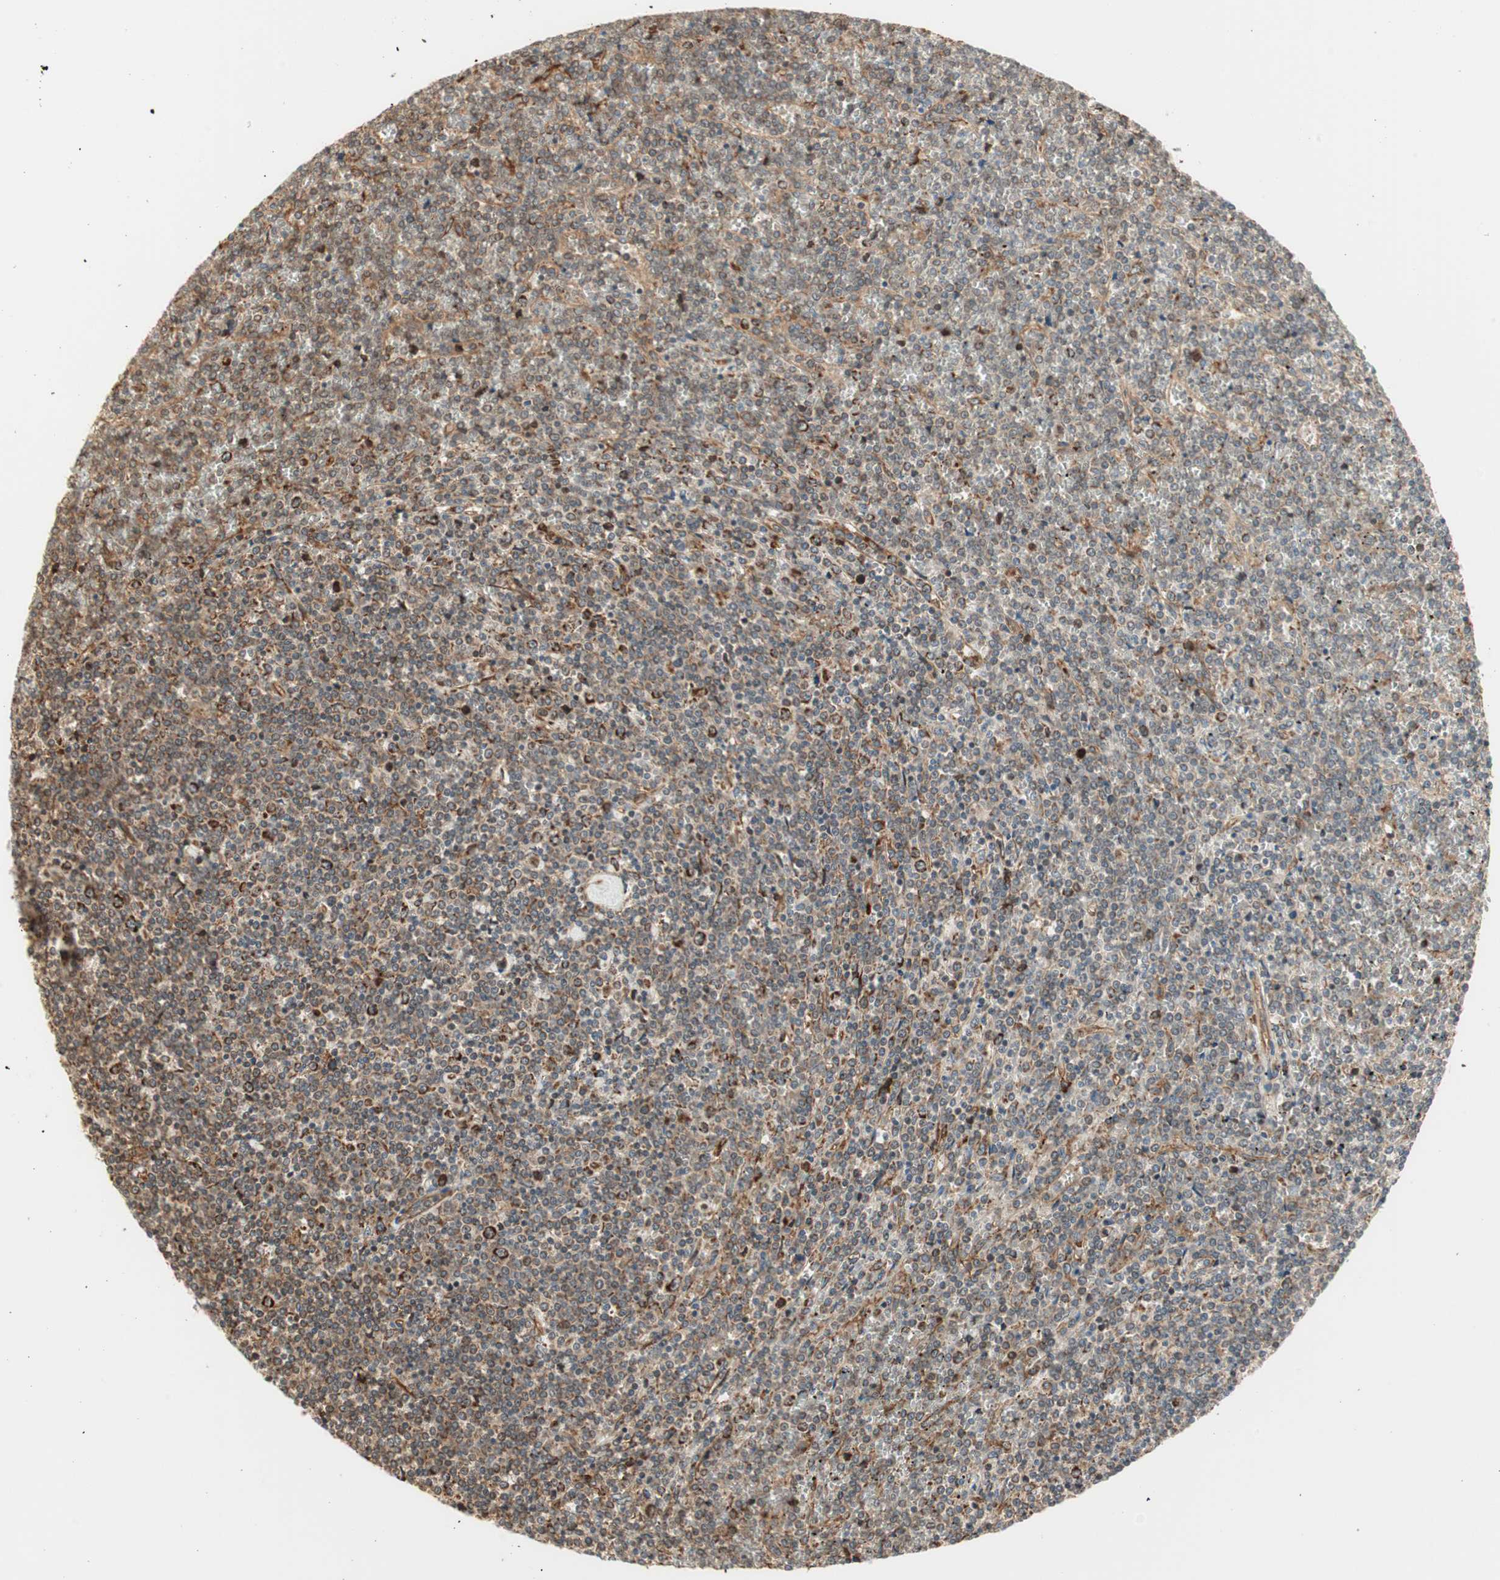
{"staining": {"intensity": "strong", "quantity": "25%-75%", "location": "cytoplasmic/membranous"}, "tissue": "lymphoma", "cell_type": "Tumor cells", "image_type": "cancer", "snomed": [{"axis": "morphology", "description": "Malignant lymphoma, non-Hodgkin's type, Low grade"}, {"axis": "topography", "description": "Spleen"}], "caption": "Malignant lymphoma, non-Hodgkin's type (low-grade) stained with IHC displays strong cytoplasmic/membranous expression in approximately 25%-75% of tumor cells.", "gene": "P4HA1", "patient": {"sex": "female", "age": 19}}